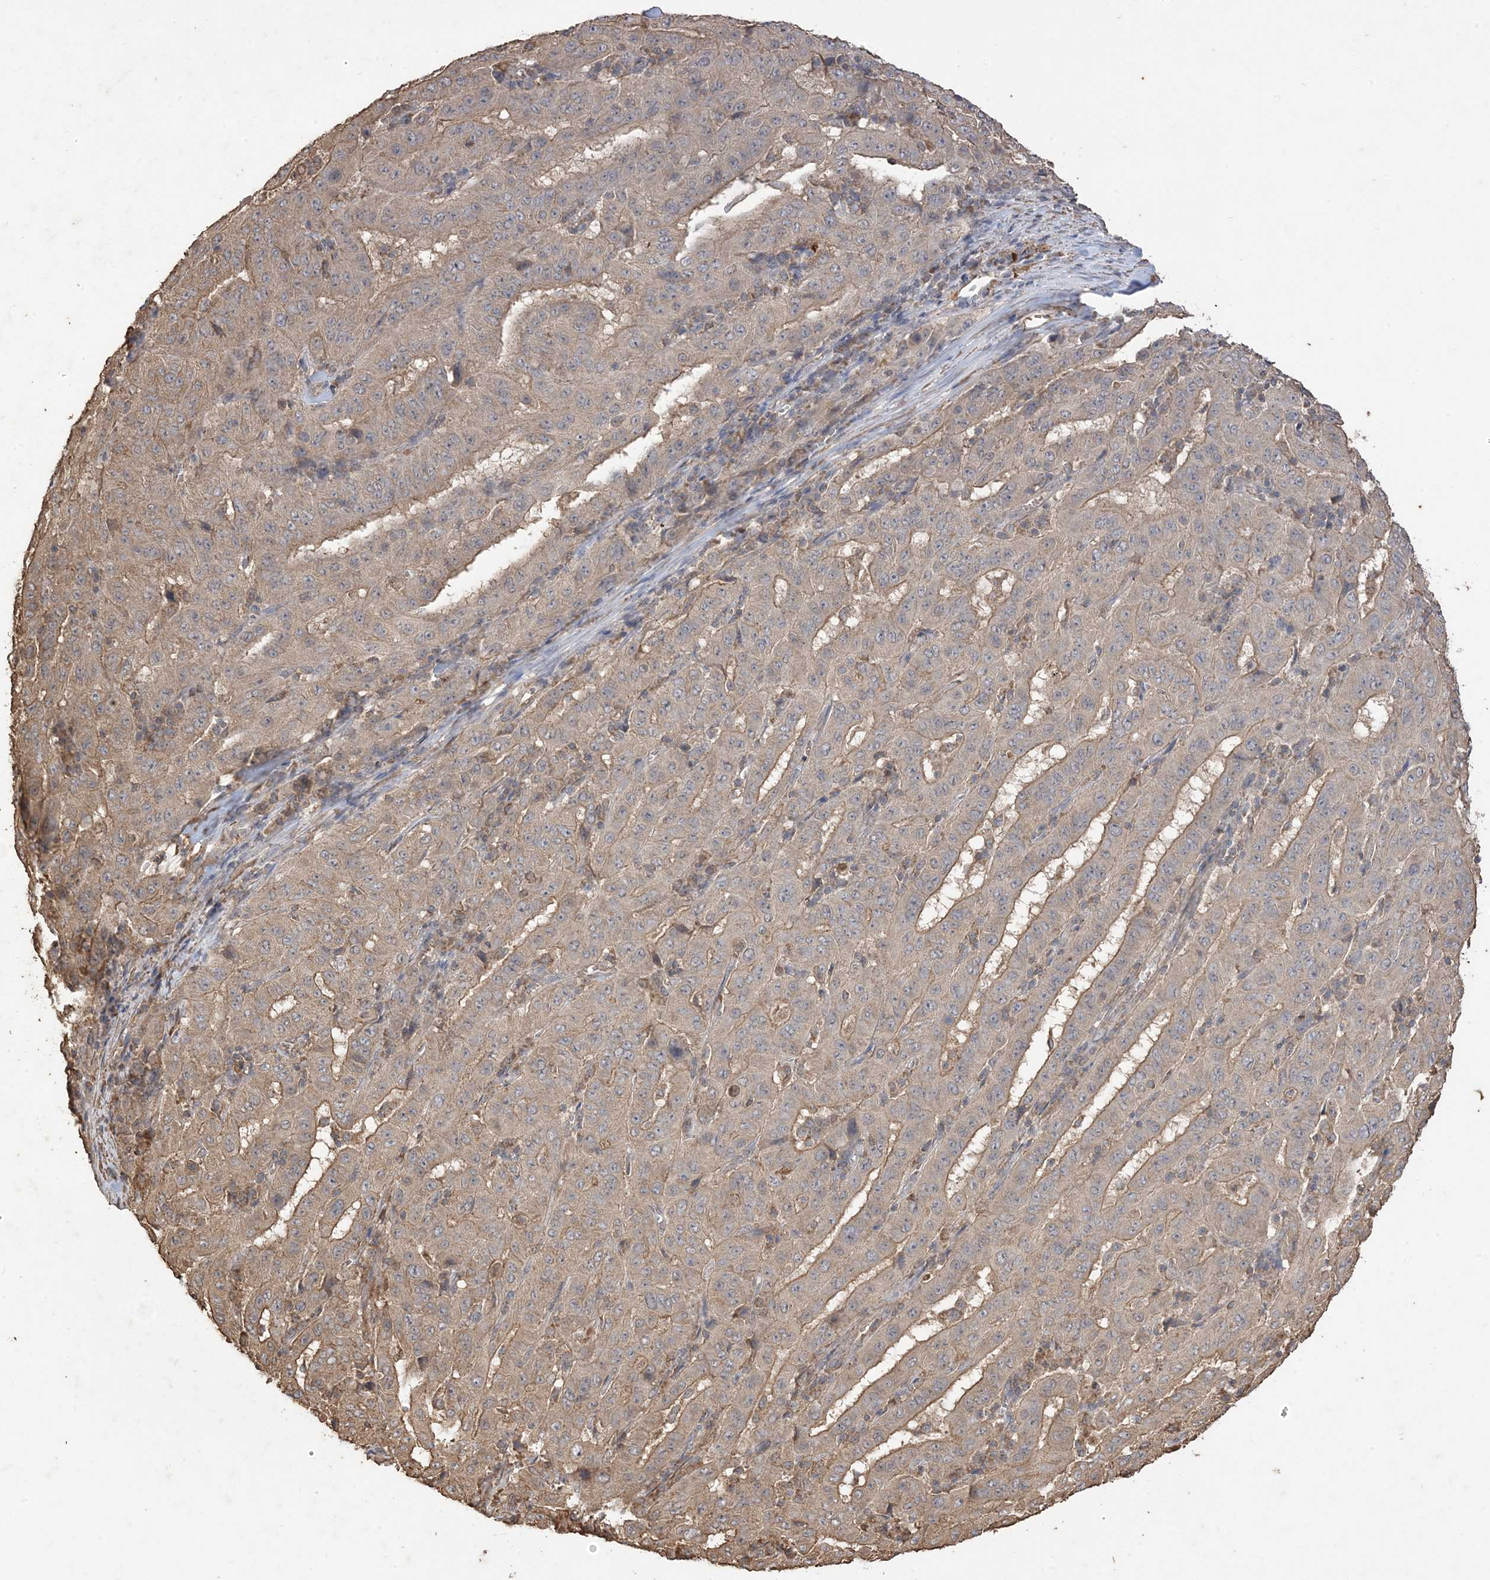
{"staining": {"intensity": "moderate", "quantity": "25%-75%", "location": "cytoplasmic/membranous"}, "tissue": "pancreatic cancer", "cell_type": "Tumor cells", "image_type": "cancer", "snomed": [{"axis": "morphology", "description": "Adenocarcinoma, NOS"}, {"axis": "topography", "description": "Pancreas"}], "caption": "IHC histopathology image of human pancreatic cancer (adenocarcinoma) stained for a protein (brown), which shows medium levels of moderate cytoplasmic/membranous positivity in approximately 25%-75% of tumor cells.", "gene": "HPS4", "patient": {"sex": "male", "age": 63}}